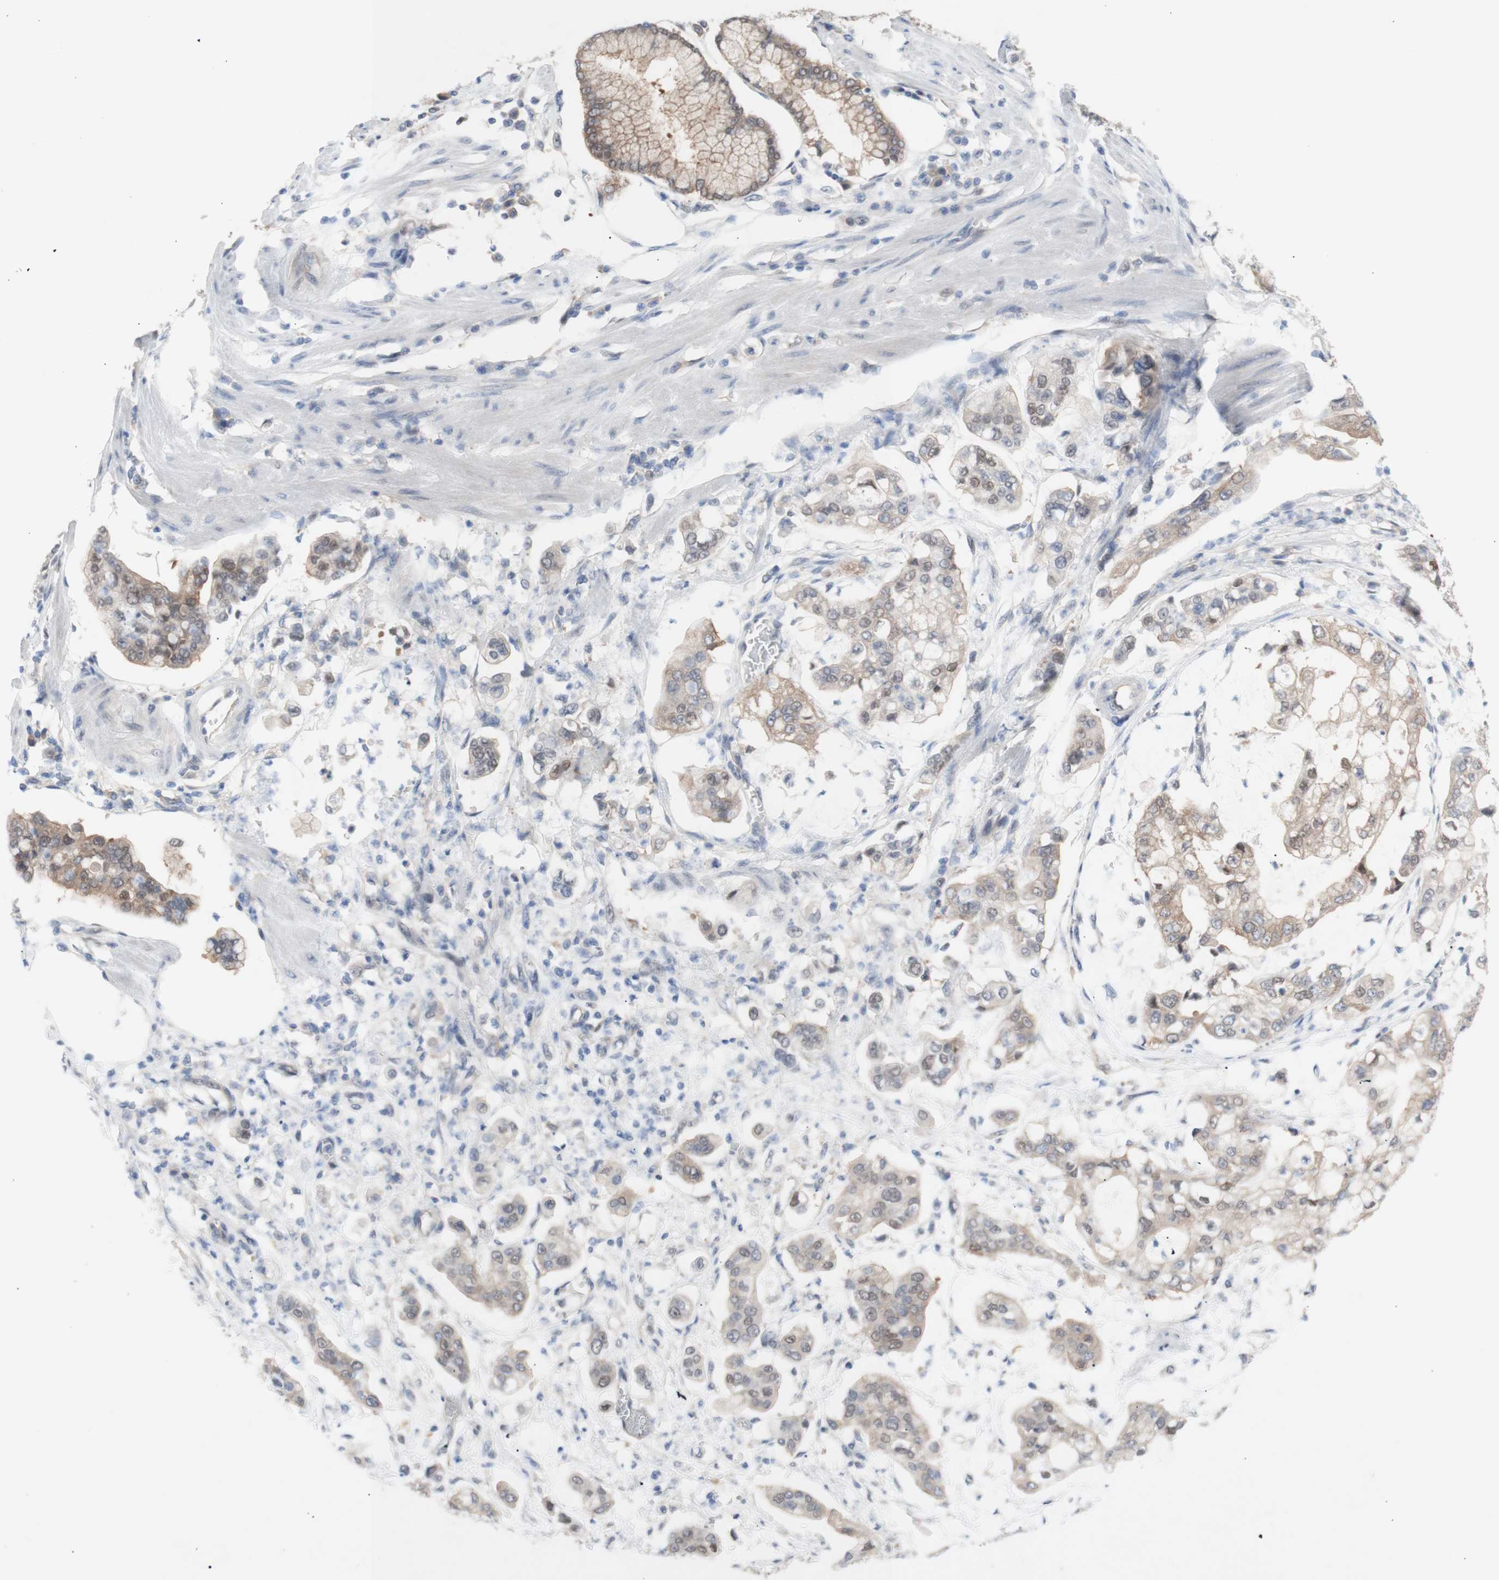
{"staining": {"intensity": "weak", "quantity": ">75%", "location": "cytoplasmic/membranous,nuclear"}, "tissue": "stomach cancer", "cell_type": "Tumor cells", "image_type": "cancer", "snomed": [{"axis": "morphology", "description": "Adenocarcinoma, NOS"}, {"axis": "topography", "description": "Stomach"}], "caption": "Weak cytoplasmic/membranous and nuclear staining is present in about >75% of tumor cells in stomach cancer. Using DAB (3,3'-diaminobenzidine) (brown) and hematoxylin (blue) stains, captured at high magnification using brightfield microscopy.", "gene": "PRMT5", "patient": {"sex": "male", "age": 76}}